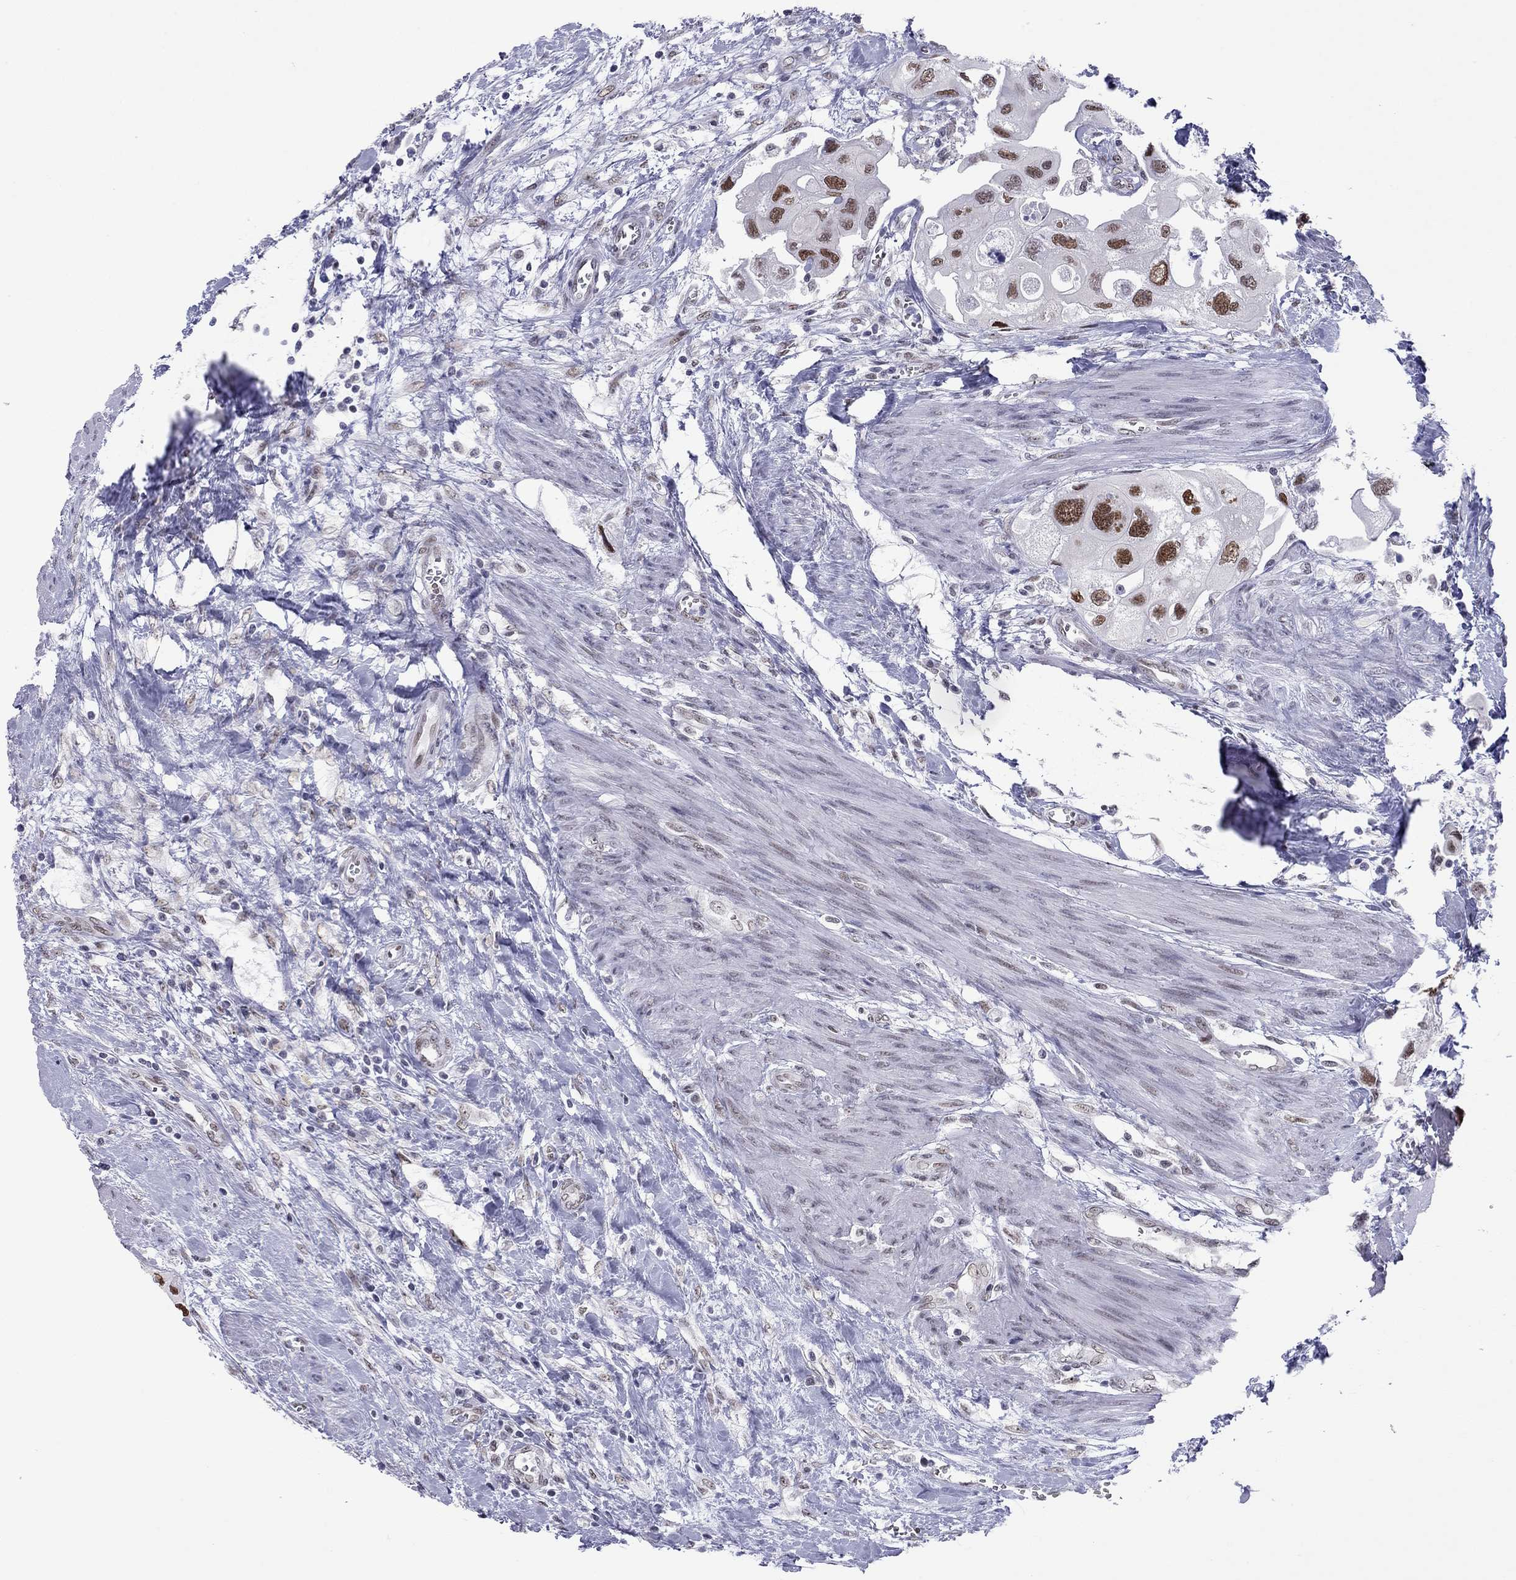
{"staining": {"intensity": "strong", "quantity": ">75%", "location": "nuclear"}, "tissue": "urothelial cancer", "cell_type": "Tumor cells", "image_type": "cancer", "snomed": [{"axis": "morphology", "description": "Urothelial carcinoma, High grade"}, {"axis": "topography", "description": "Urinary bladder"}], "caption": "Immunohistochemistry (IHC) (DAB) staining of human urothelial cancer exhibits strong nuclear protein positivity in about >75% of tumor cells.", "gene": "DOT1L", "patient": {"sex": "male", "age": 59}}